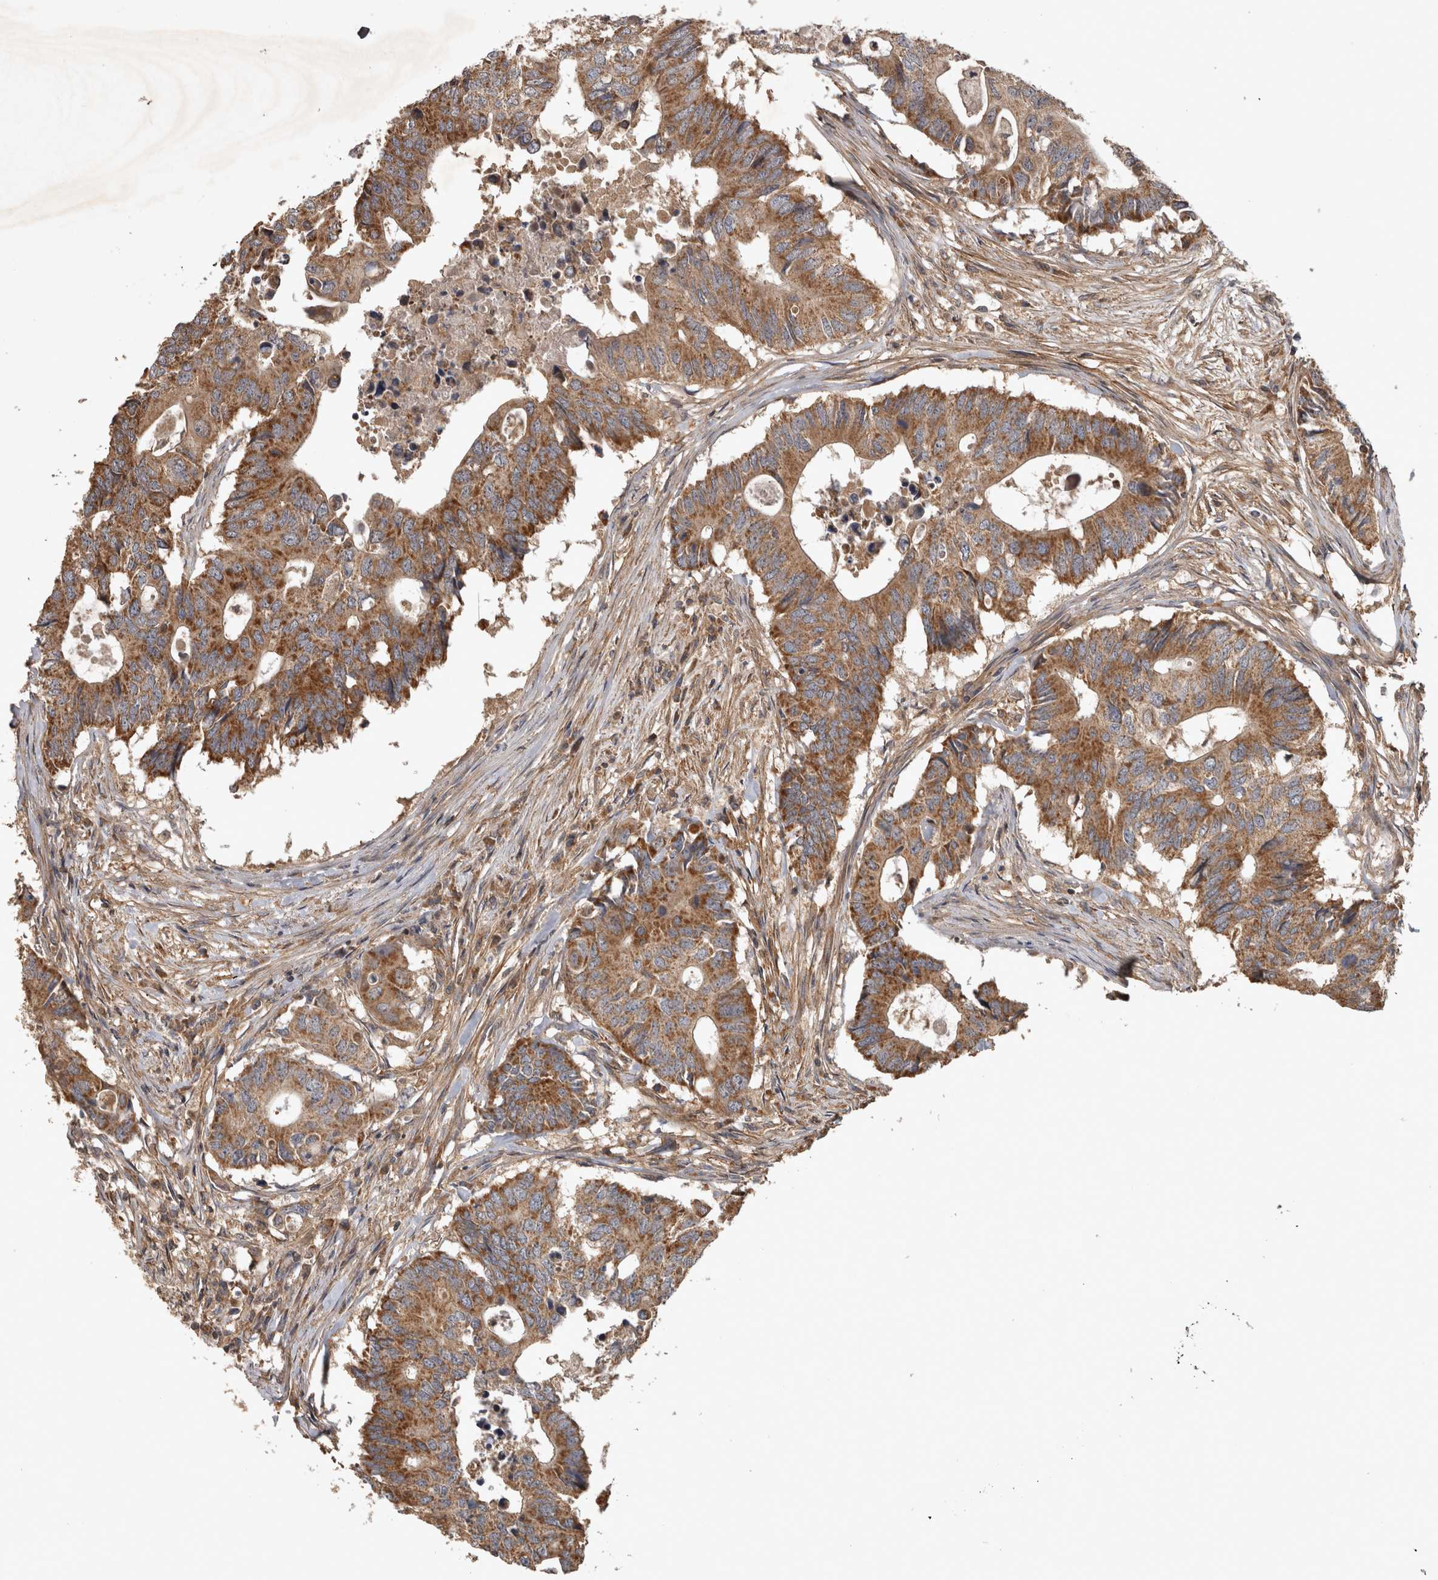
{"staining": {"intensity": "strong", "quantity": ">75%", "location": "cytoplasmic/membranous"}, "tissue": "colorectal cancer", "cell_type": "Tumor cells", "image_type": "cancer", "snomed": [{"axis": "morphology", "description": "Adenocarcinoma, NOS"}, {"axis": "topography", "description": "Colon"}], "caption": "The image shows immunohistochemical staining of adenocarcinoma (colorectal). There is strong cytoplasmic/membranous positivity is appreciated in approximately >75% of tumor cells.", "gene": "TRMT61B", "patient": {"sex": "male", "age": 71}}